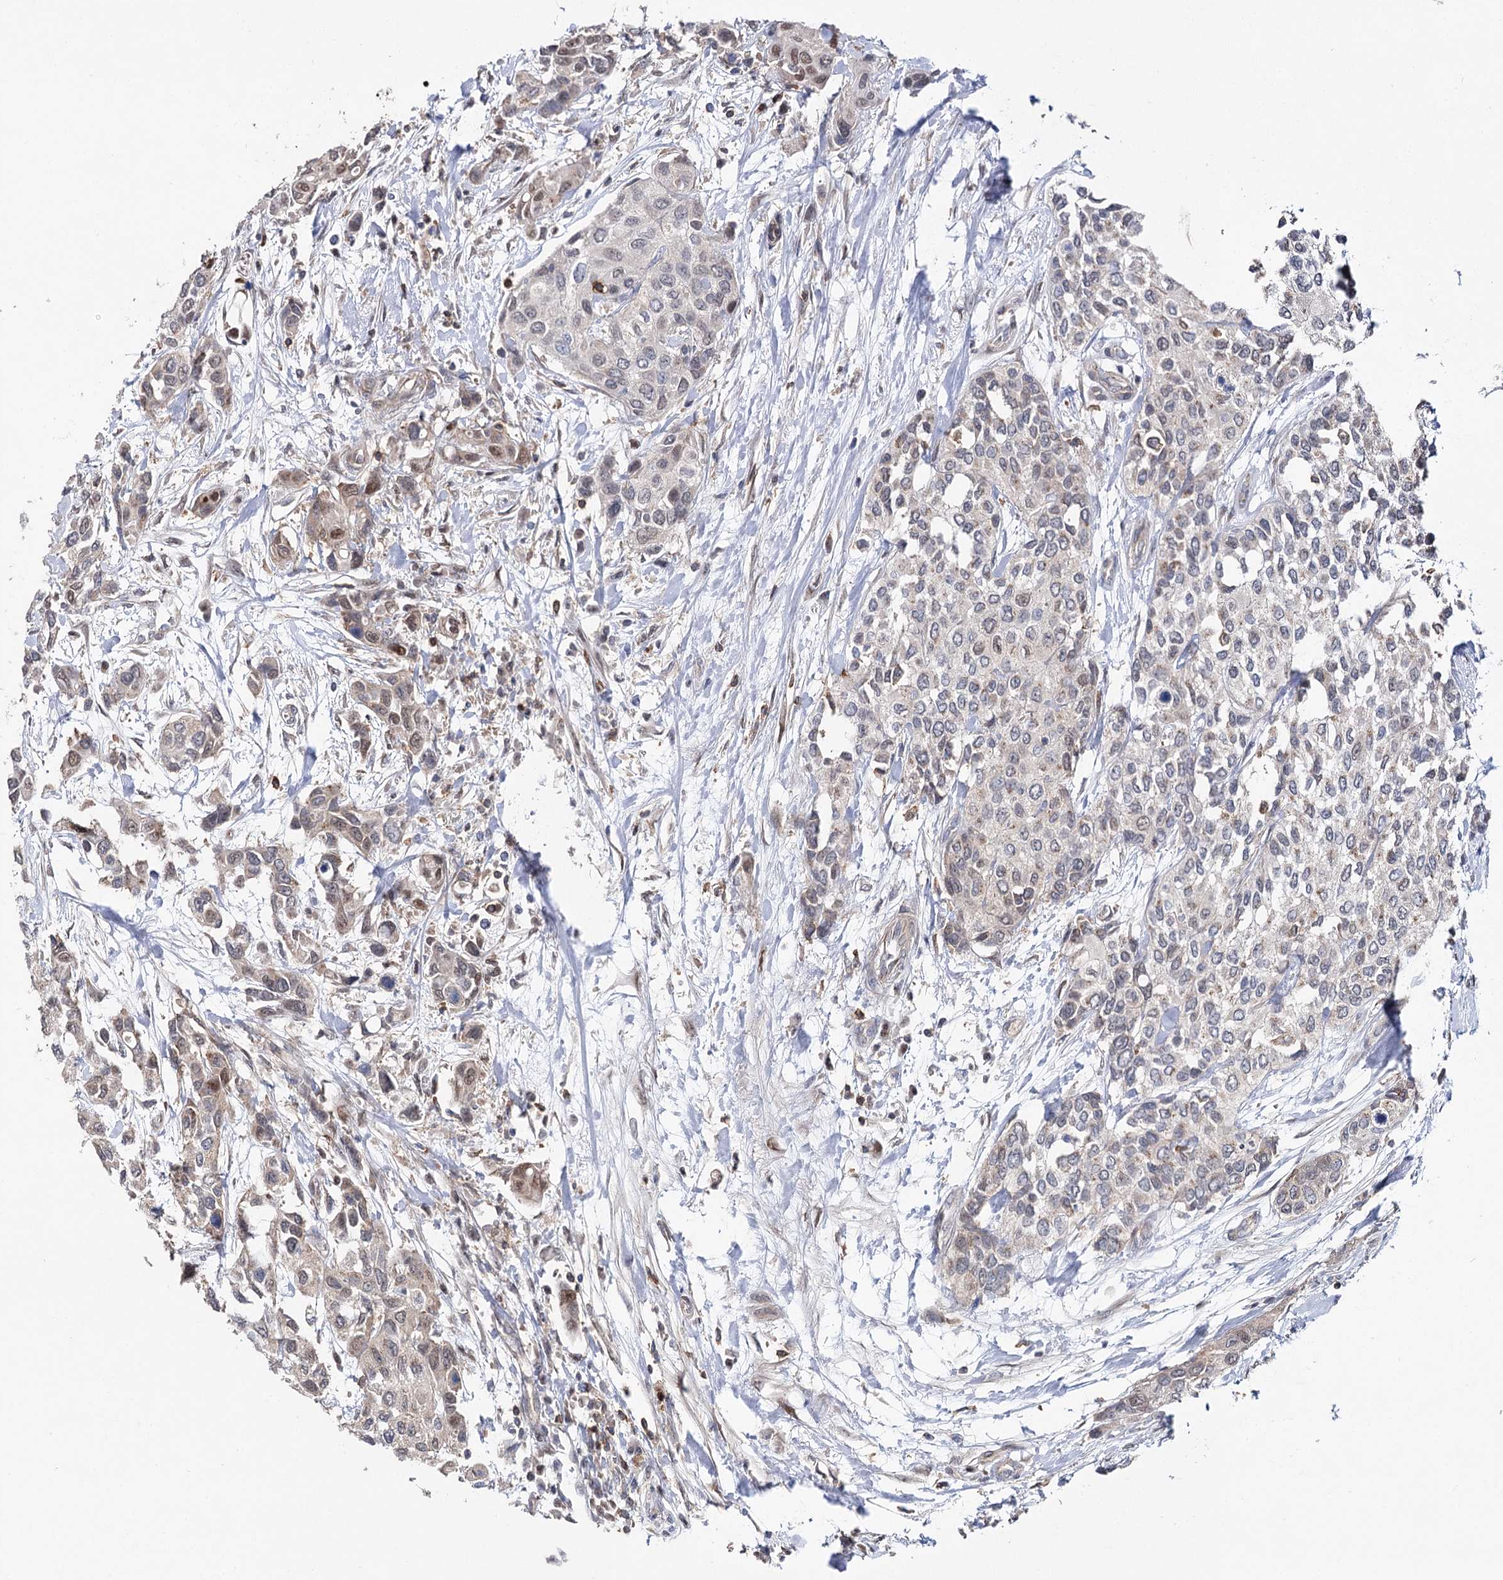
{"staining": {"intensity": "moderate", "quantity": "<25%", "location": "nuclear"}, "tissue": "urothelial cancer", "cell_type": "Tumor cells", "image_type": "cancer", "snomed": [{"axis": "morphology", "description": "Normal tissue, NOS"}, {"axis": "morphology", "description": "Urothelial carcinoma, High grade"}, {"axis": "topography", "description": "Vascular tissue"}, {"axis": "topography", "description": "Urinary bladder"}], "caption": "Immunohistochemistry (IHC) (DAB (3,3'-diaminobenzidine)) staining of human high-grade urothelial carcinoma displays moderate nuclear protein expression in about <25% of tumor cells.", "gene": "STX6", "patient": {"sex": "female", "age": 56}}